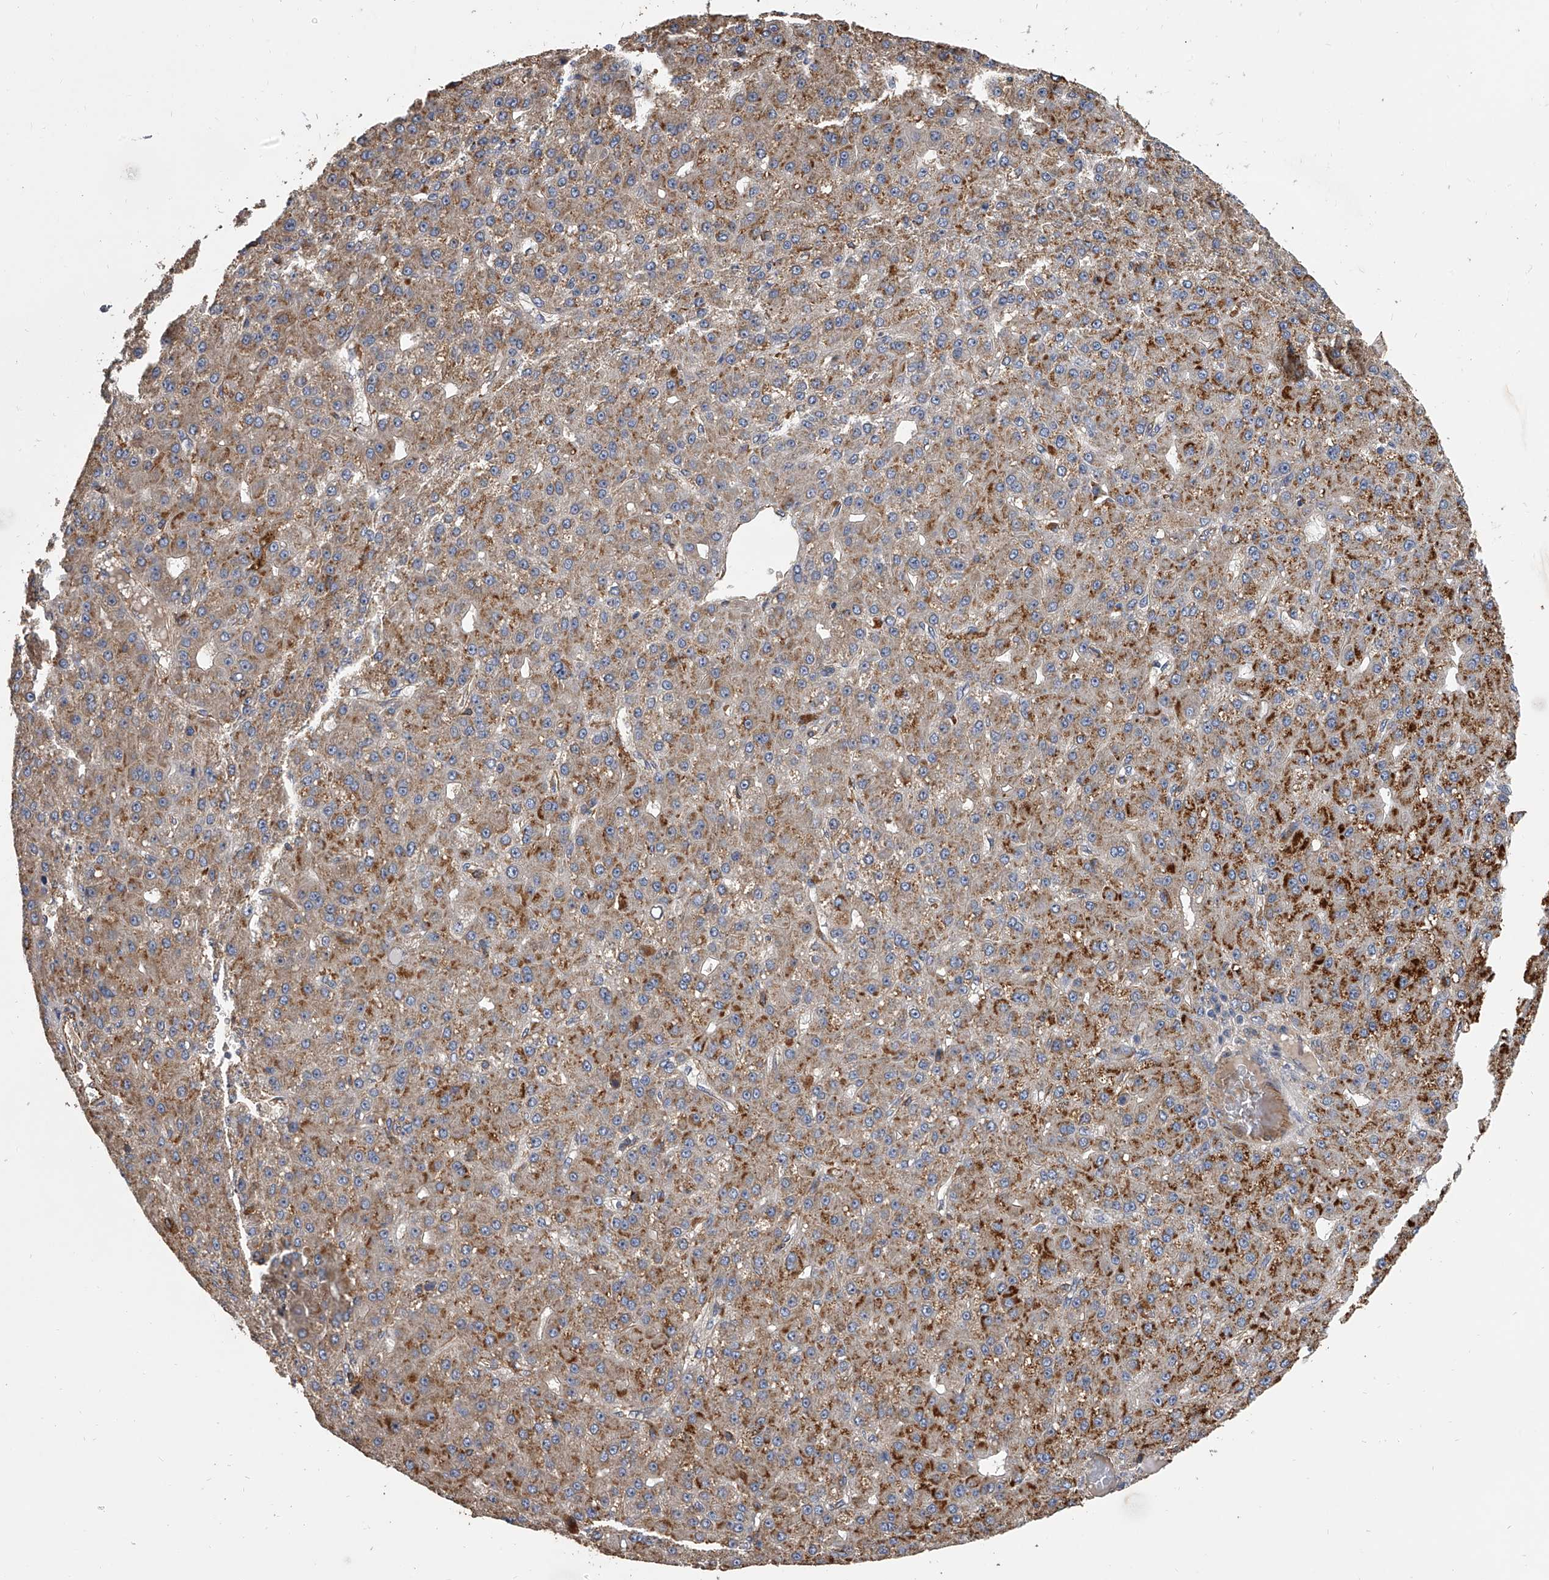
{"staining": {"intensity": "strong", "quantity": ">75%", "location": "cytoplasmic/membranous"}, "tissue": "liver cancer", "cell_type": "Tumor cells", "image_type": "cancer", "snomed": [{"axis": "morphology", "description": "Carcinoma, Hepatocellular, NOS"}, {"axis": "topography", "description": "Liver"}], "caption": "Protein staining of liver hepatocellular carcinoma tissue displays strong cytoplasmic/membranous staining in about >75% of tumor cells.", "gene": "EXOC4", "patient": {"sex": "male", "age": 67}}